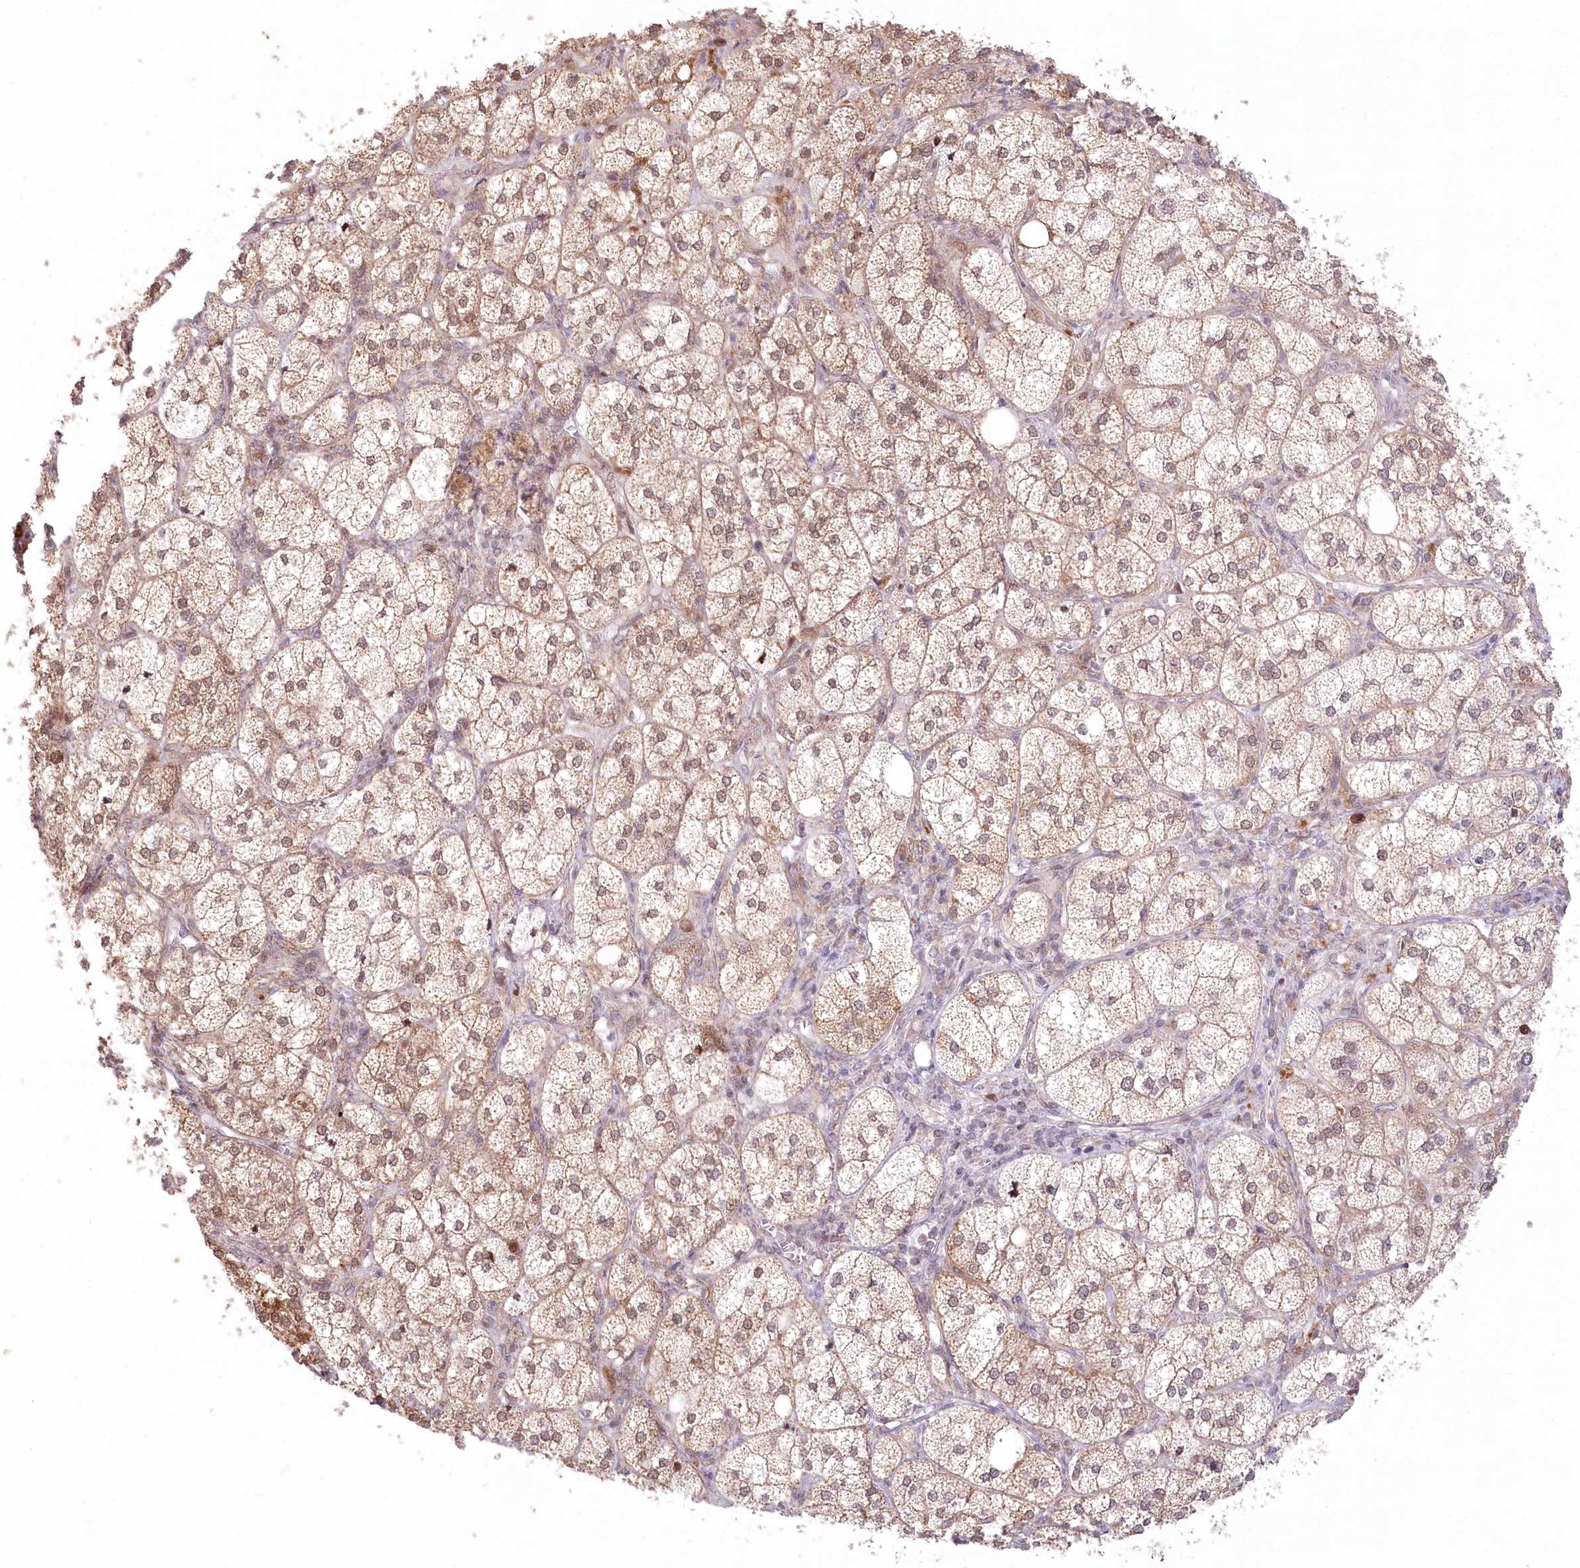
{"staining": {"intensity": "strong", "quantity": "25%-75%", "location": "cytoplasmic/membranous,nuclear"}, "tissue": "adrenal gland", "cell_type": "Glandular cells", "image_type": "normal", "snomed": [{"axis": "morphology", "description": "Normal tissue, NOS"}, {"axis": "topography", "description": "Adrenal gland"}], "caption": "The photomicrograph shows staining of unremarkable adrenal gland, revealing strong cytoplasmic/membranous,nuclear protein expression (brown color) within glandular cells.", "gene": "PYURF", "patient": {"sex": "female", "age": 61}}